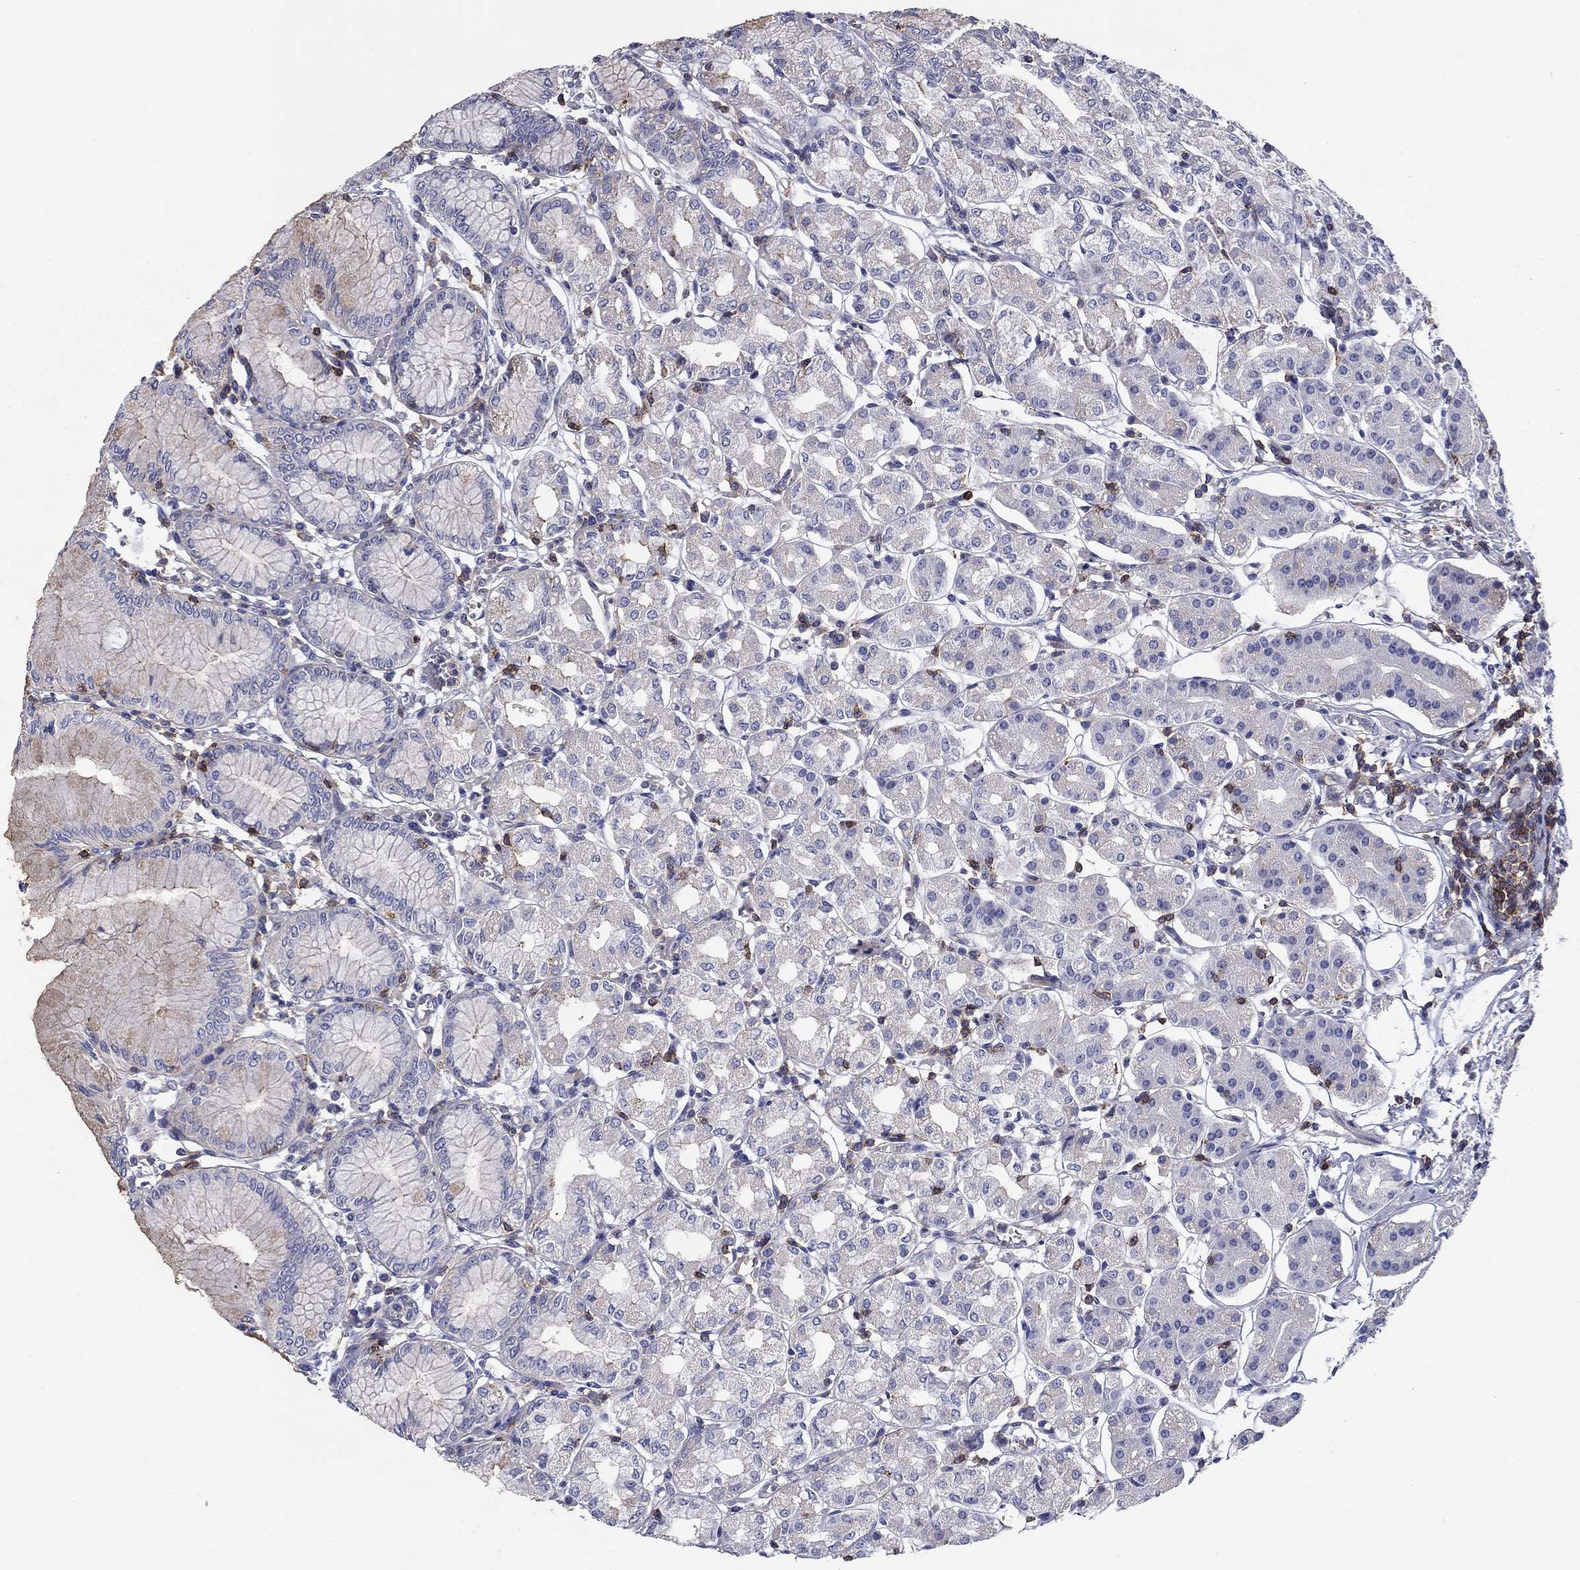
{"staining": {"intensity": "negative", "quantity": "none", "location": "none"}, "tissue": "stomach", "cell_type": "Glandular cells", "image_type": "normal", "snomed": [{"axis": "morphology", "description": "Normal tissue, NOS"}, {"axis": "topography", "description": "Skeletal muscle"}, {"axis": "topography", "description": "Stomach"}], "caption": "The micrograph exhibits no staining of glandular cells in benign stomach. The staining is performed using DAB (3,3'-diaminobenzidine) brown chromogen with nuclei counter-stained in using hematoxylin.", "gene": "SIT1", "patient": {"sex": "female", "age": 57}}